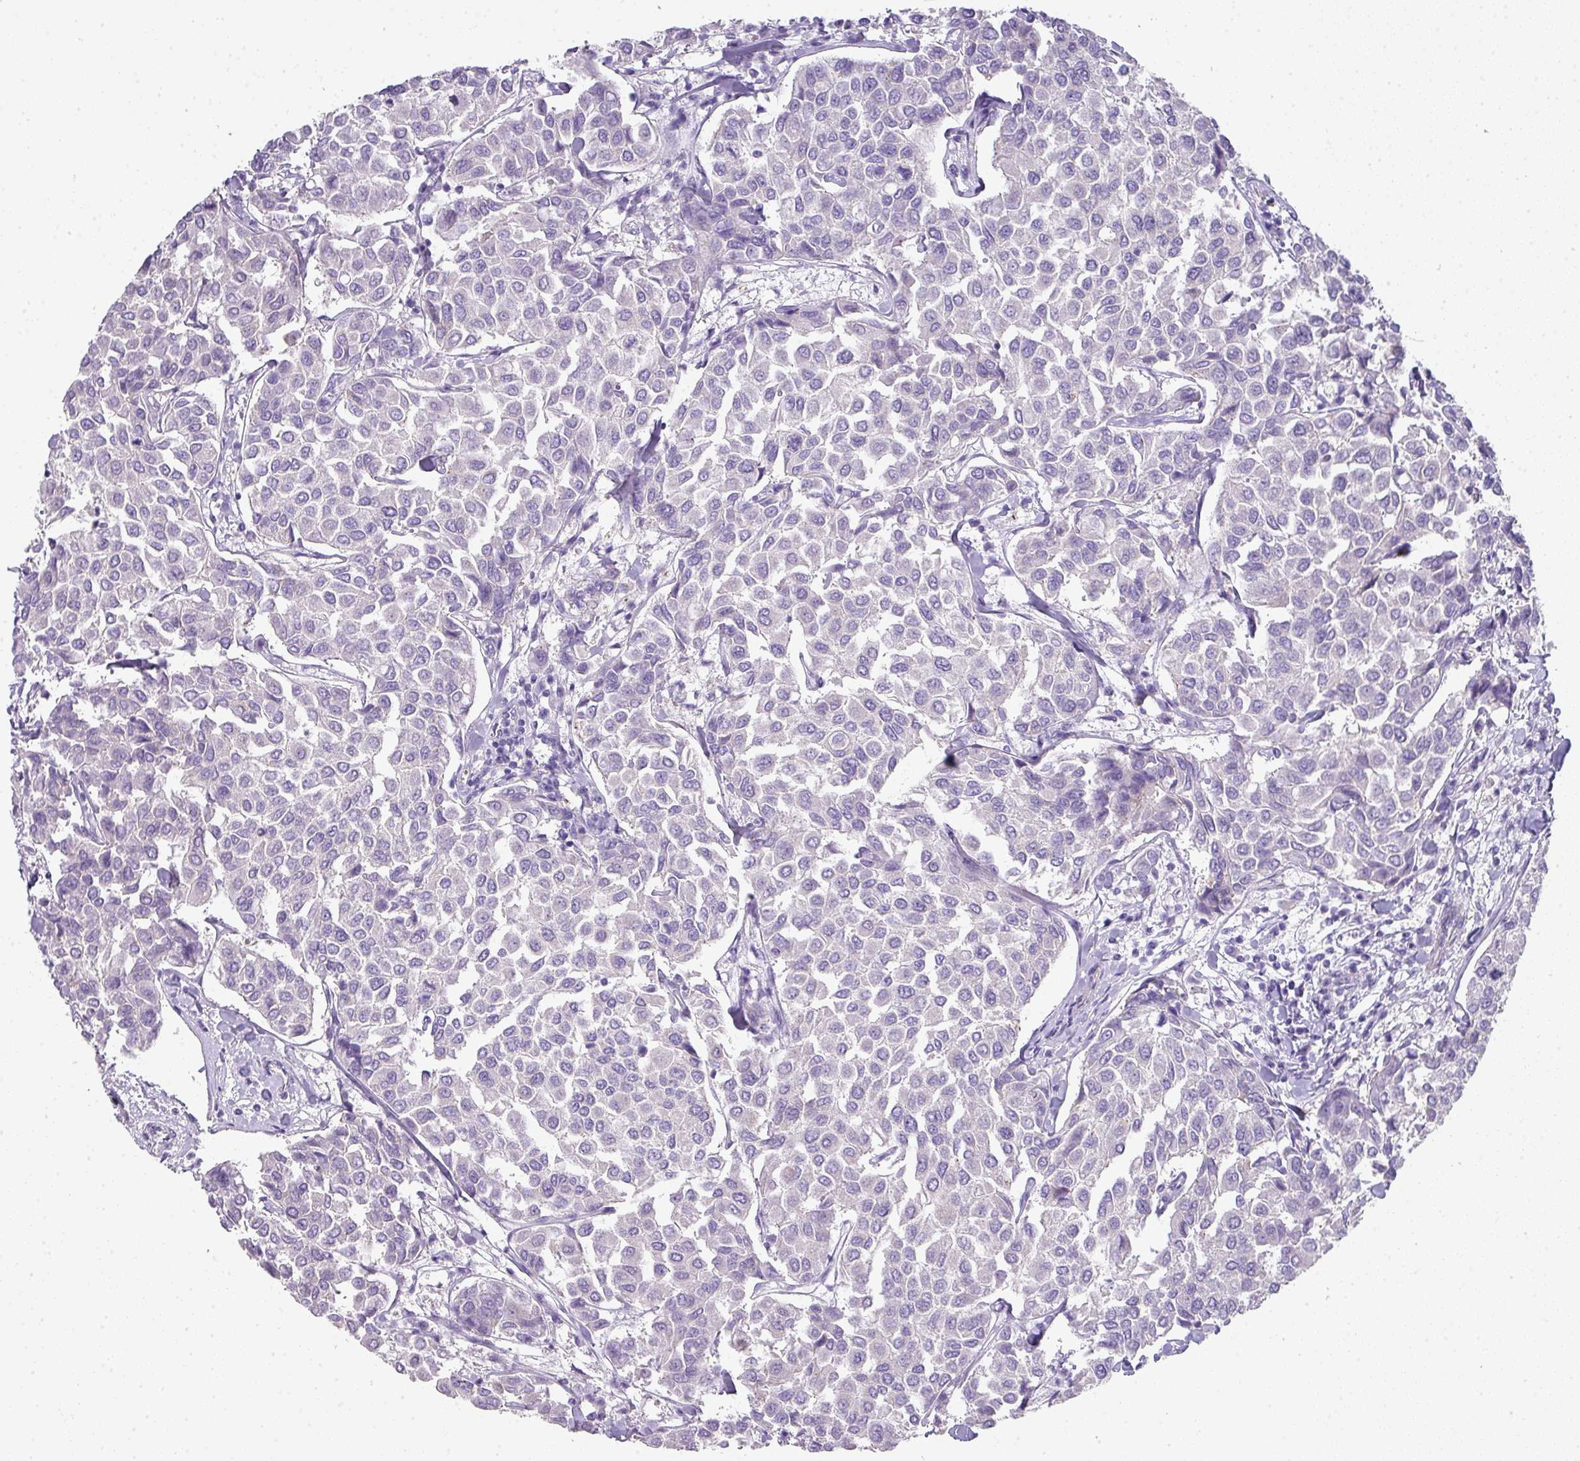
{"staining": {"intensity": "negative", "quantity": "none", "location": "none"}, "tissue": "breast cancer", "cell_type": "Tumor cells", "image_type": "cancer", "snomed": [{"axis": "morphology", "description": "Duct carcinoma"}, {"axis": "topography", "description": "Breast"}], "caption": "This is an immunohistochemistry (IHC) micrograph of breast cancer. There is no staining in tumor cells.", "gene": "GLI4", "patient": {"sex": "female", "age": 55}}